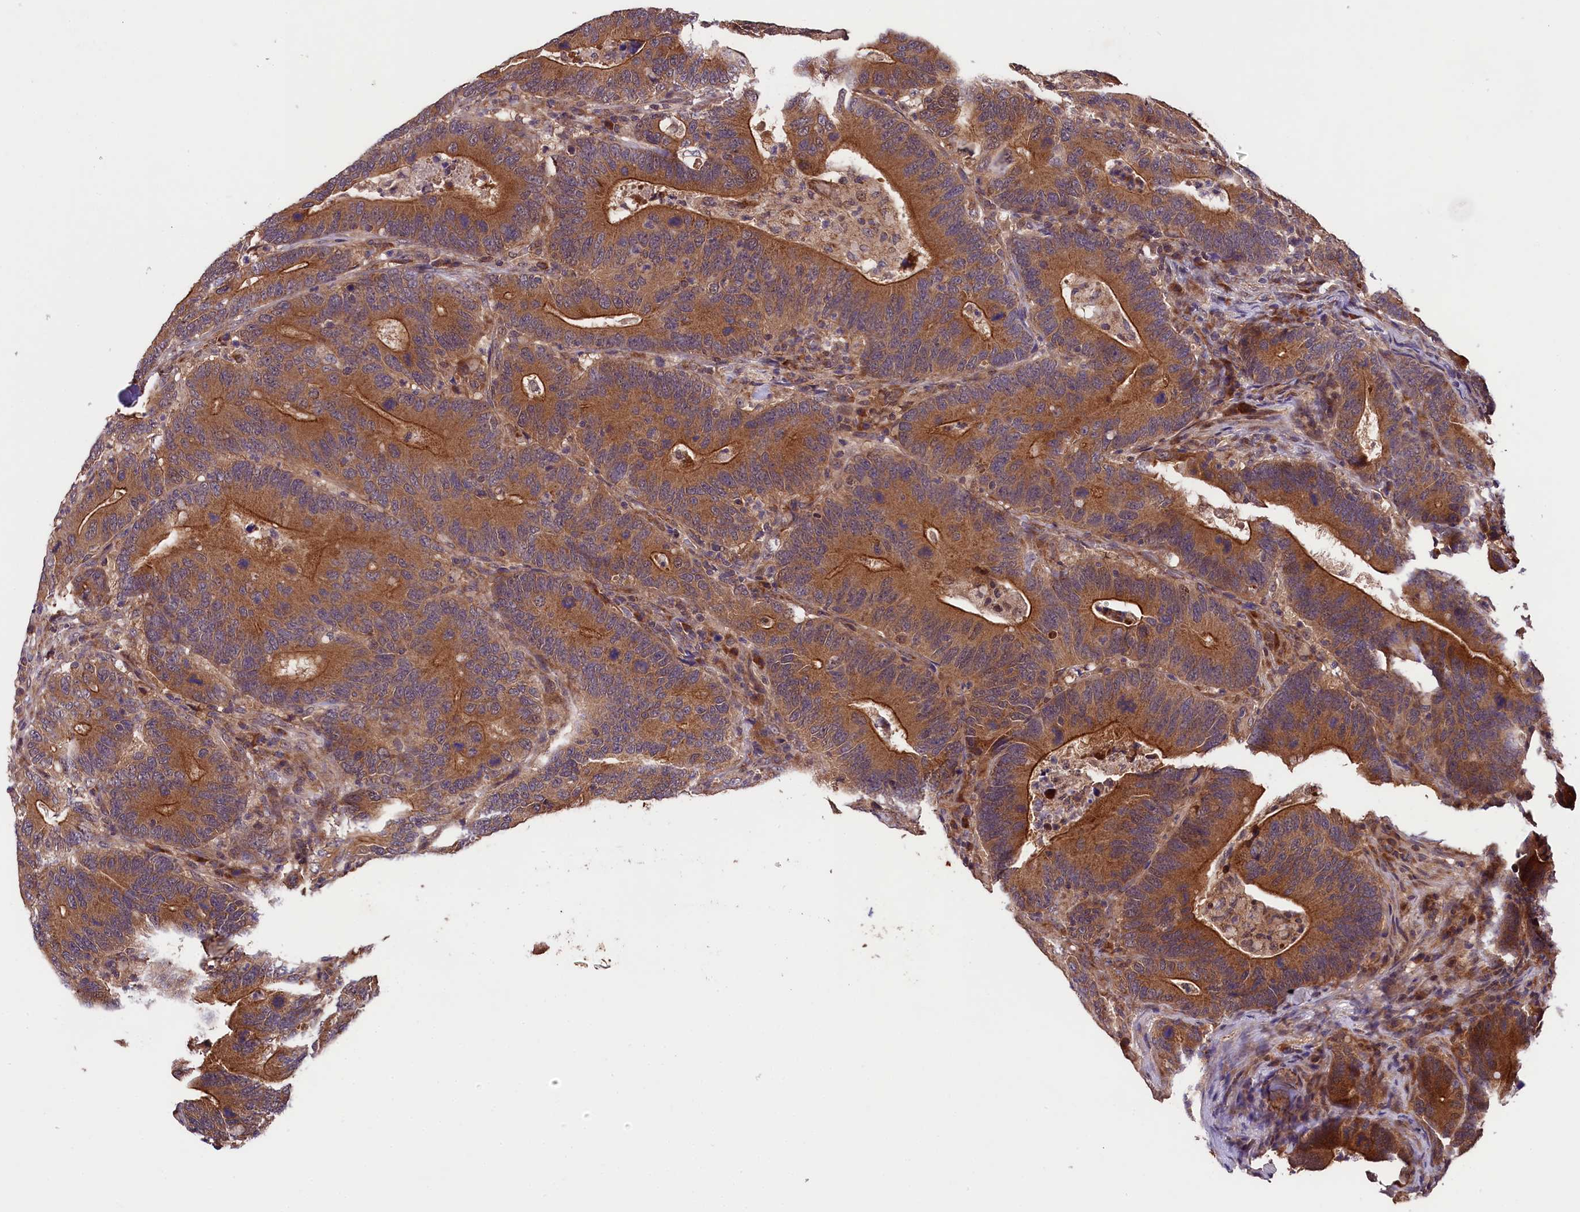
{"staining": {"intensity": "strong", "quantity": ">75%", "location": "cytoplasmic/membranous"}, "tissue": "colorectal cancer", "cell_type": "Tumor cells", "image_type": "cancer", "snomed": [{"axis": "morphology", "description": "Adenocarcinoma, NOS"}, {"axis": "topography", "description": "Colon"}], "caption": "Protein staining of colorectal adenocarcinoma tissue demonstrates strong cytoplasmic/membranous staining in approximately >75% of tumor cells. The protein is stained brown, and the nuclei are stained in blue (DAB IHC with brightfield microscopy, high magnification).", "gene": "DOHH", "patient": {"sex": "female", "age": 66}}